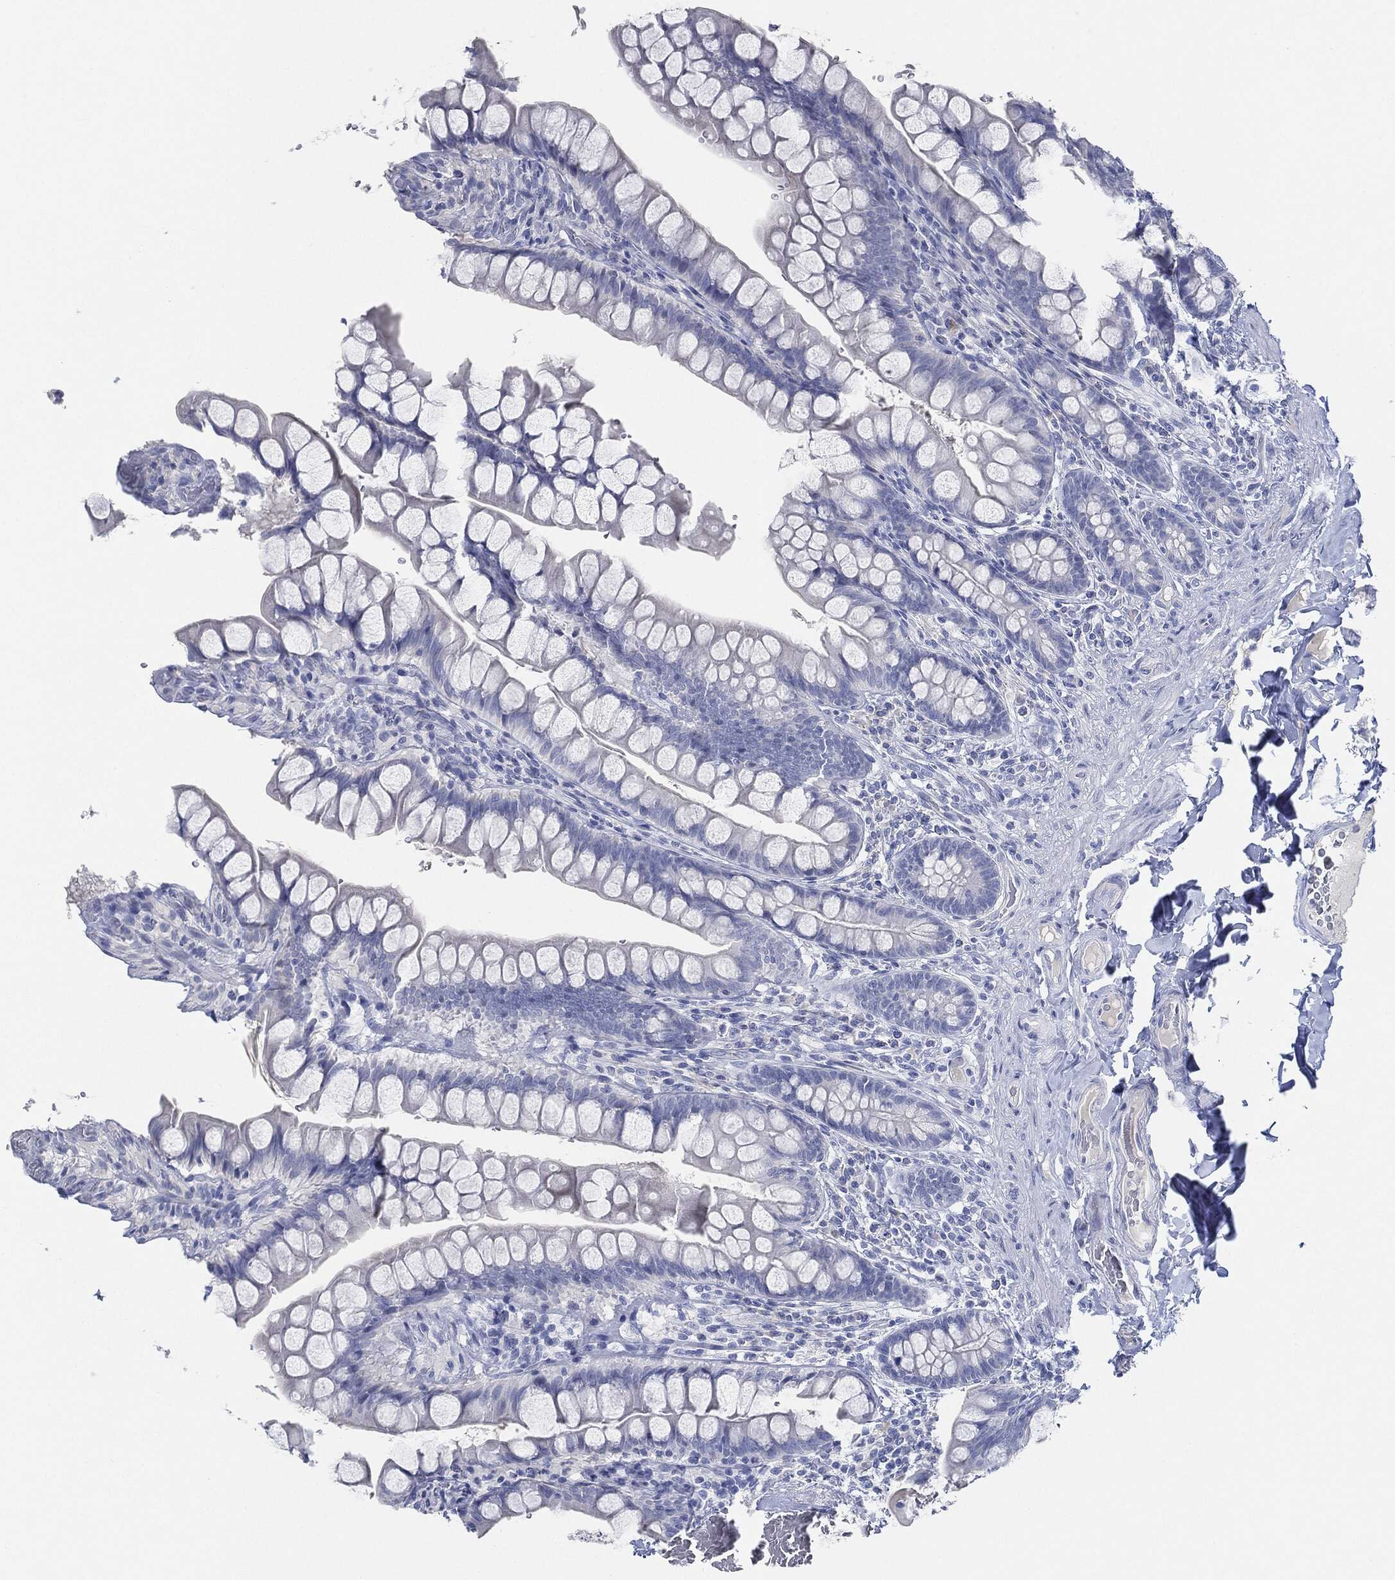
{"staining": {"intensity": "negative", "quantity": "none", "location": "none"}, "tissue": "small intestine", "cell_type": "Glandular cells", "image_type": "normal", "snomed": [{"axis": "morphology", "description": "Normal tissue, NOS"}, {"axis": "topography", "description": "Small intestine"}], "caption": "A high-resolution micrograph shows immunohistochemistry (IHC) staining of benign small intestine, which exhibits no significant positivity in glandular cells.", "gene": "AFP", "patient": {"sex": "male", "age": 70}}